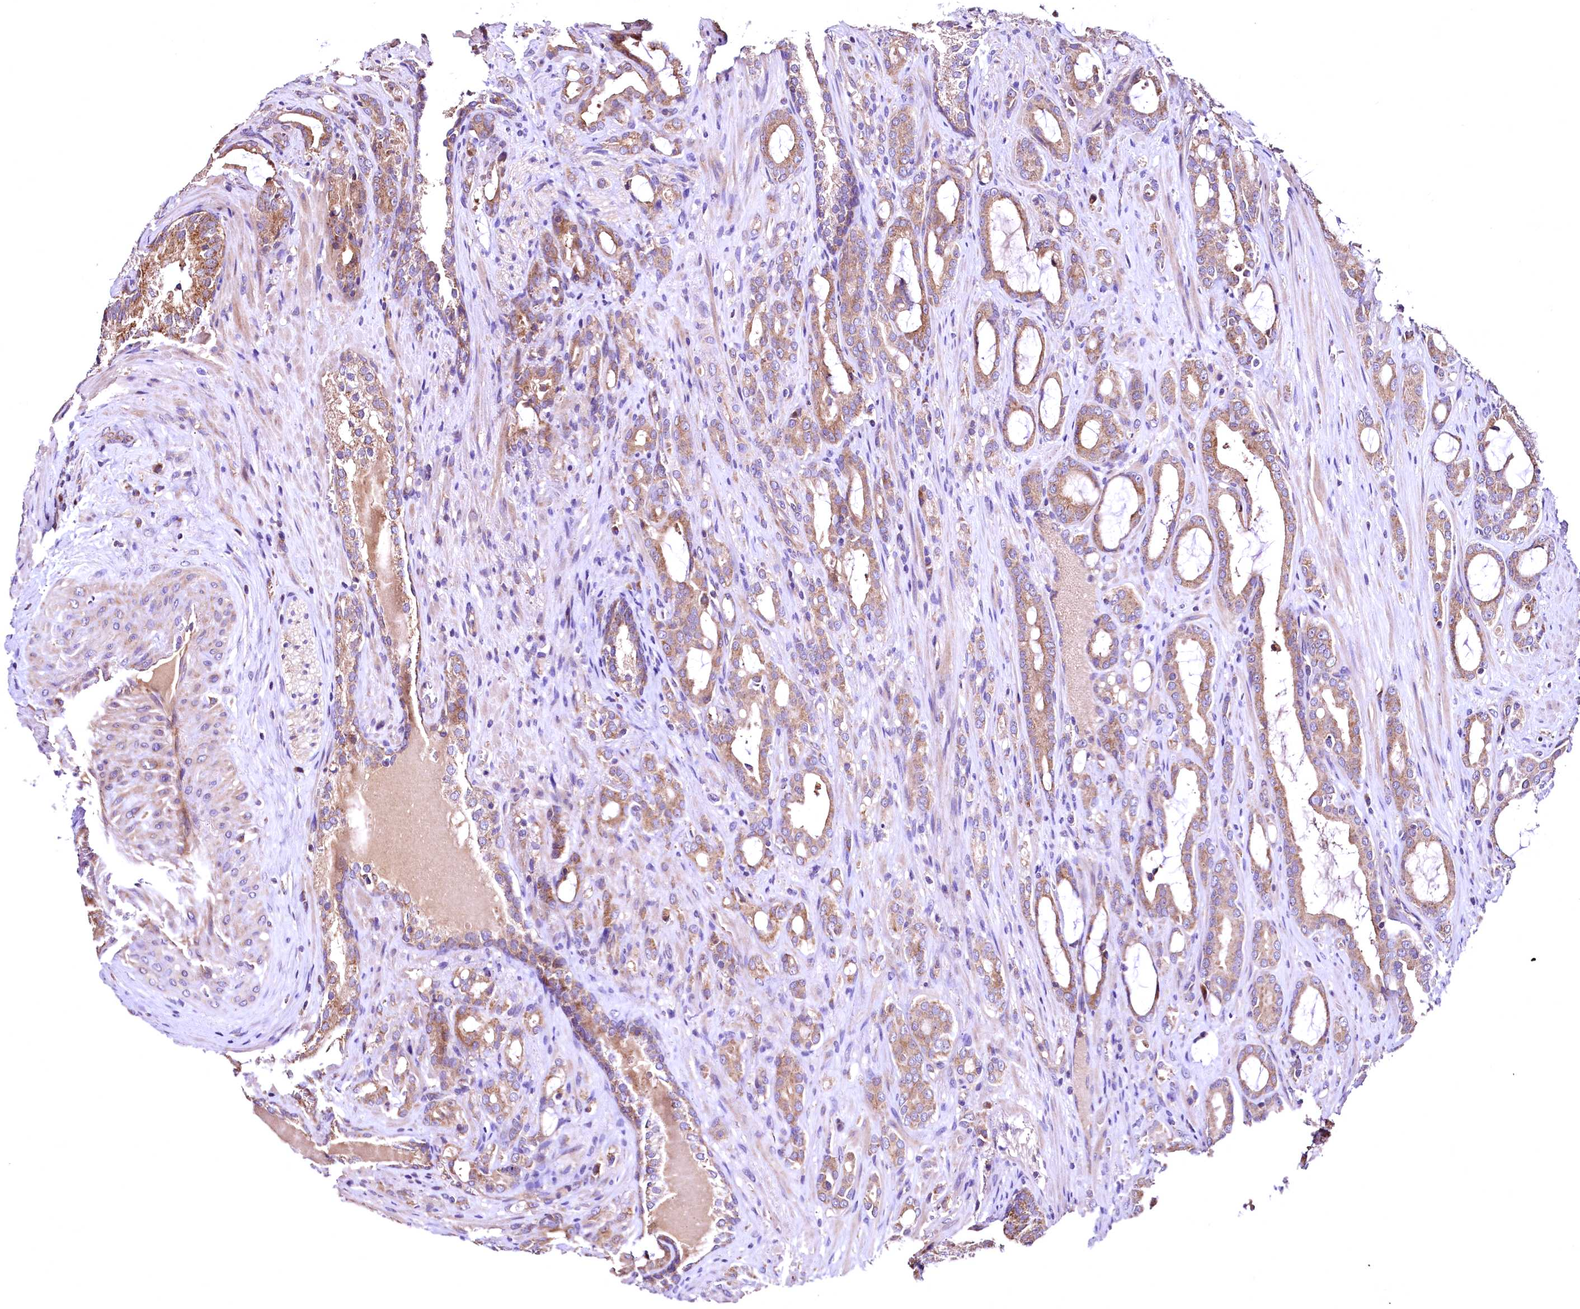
{"staining": {"intensity": "moderate", "quantity": ">75%", "location": "cytoplasmic/membranous"}, "tissue": "prostate cancer", "cell_type": "Tumor cells", "image_type": "cancer", "snomed": [{"axis": "morphology", "description": "Adenocarcinoma, High grade"}, {"axis": "topography", "description": "Prostate"}], "caption": "Protein analysis of adenocarcinoma (high-grade) (prostate) tissue demonstrates moderate cytoplasmic/membranous expression in approximately >75% of tumor cells.", "gene": "MRPL57", "patient": {"sex": "male", "age": 72}}